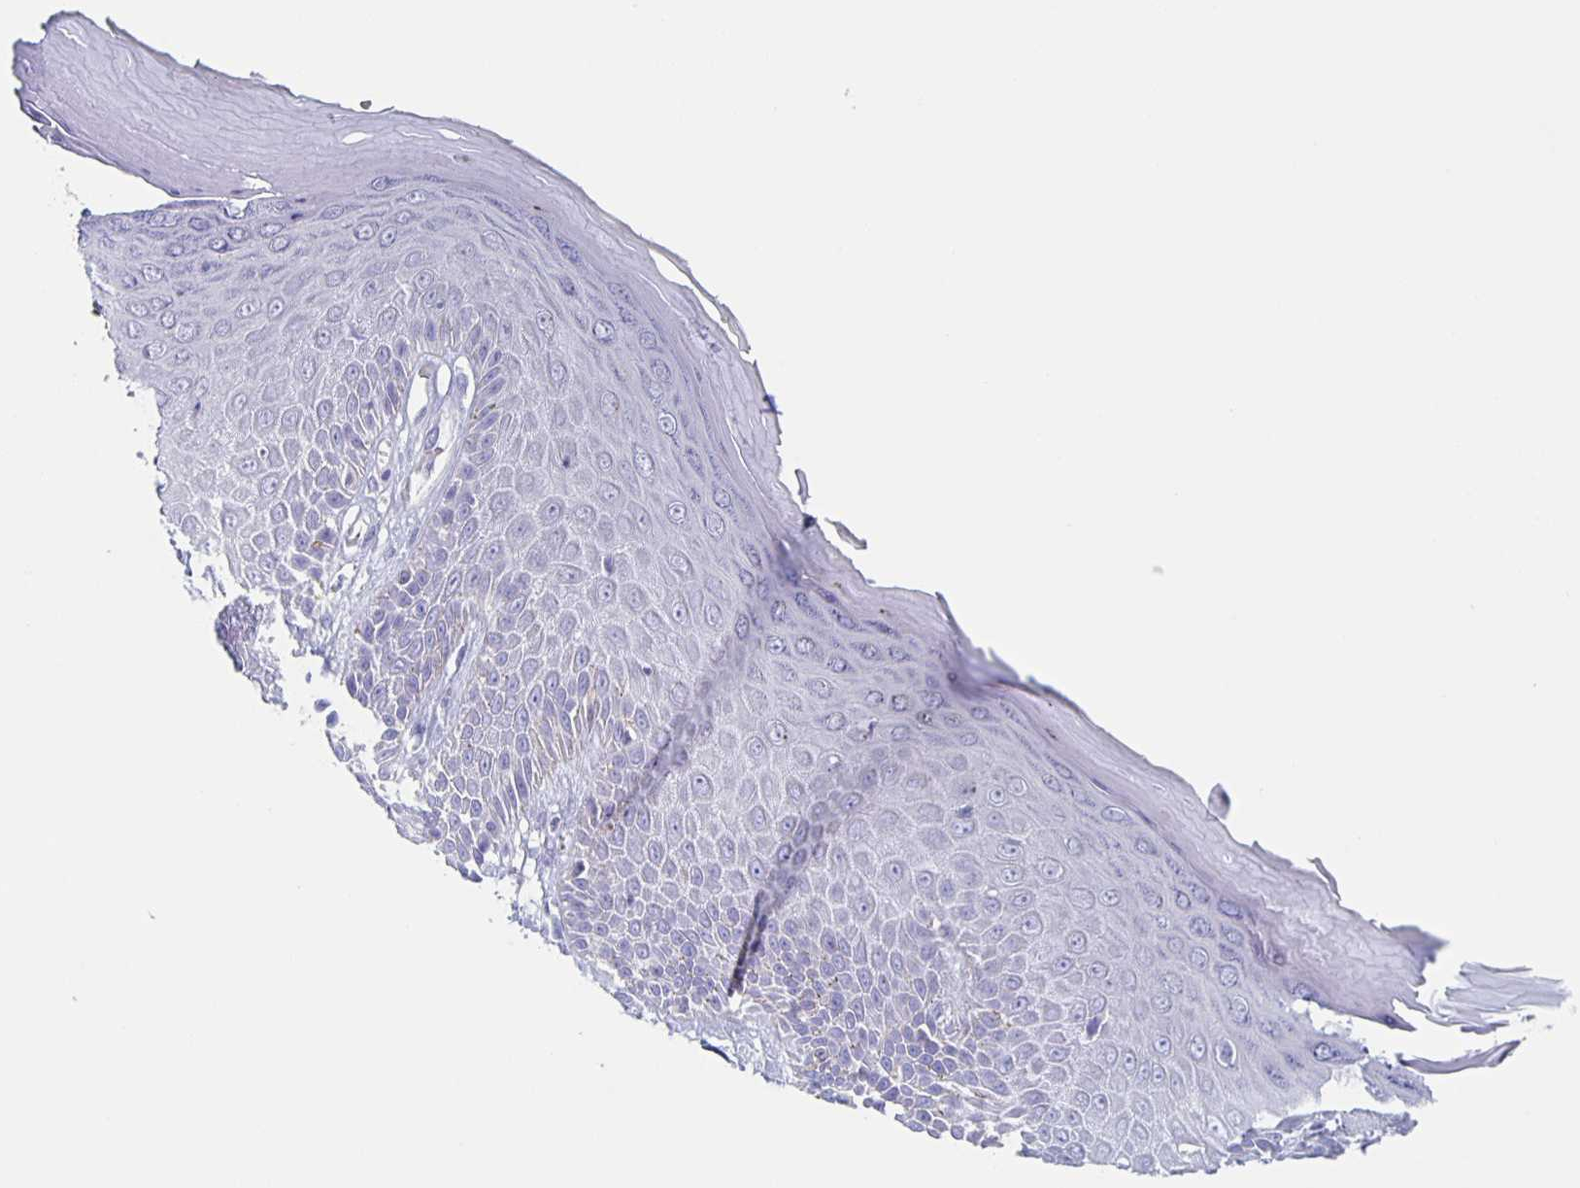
{"staining": {"intensity": "negative", "quantity": "none", "location": "none"}, "tissue": "skin", "cell_type": "Epidermal cells", "image_type": "normal", "snomed": [{"axis": "morphology", "description": "Normal tissue, NOS"}, {"axis": "topography", "description": "Anal"}, {"axis": "topography", "description": "Peripheral nerve tissue"}], "caption": "The histopathology image demonstrates no significant staining in epidermal cells of skin. The staining was performed using DAB to visualize the protein expression in brown, while the nuclei were stained in blue with hematoxylin (Magnification: 20x).", "gene": "SLC34A2", "patient": {"sex": "male", "age": 78}}